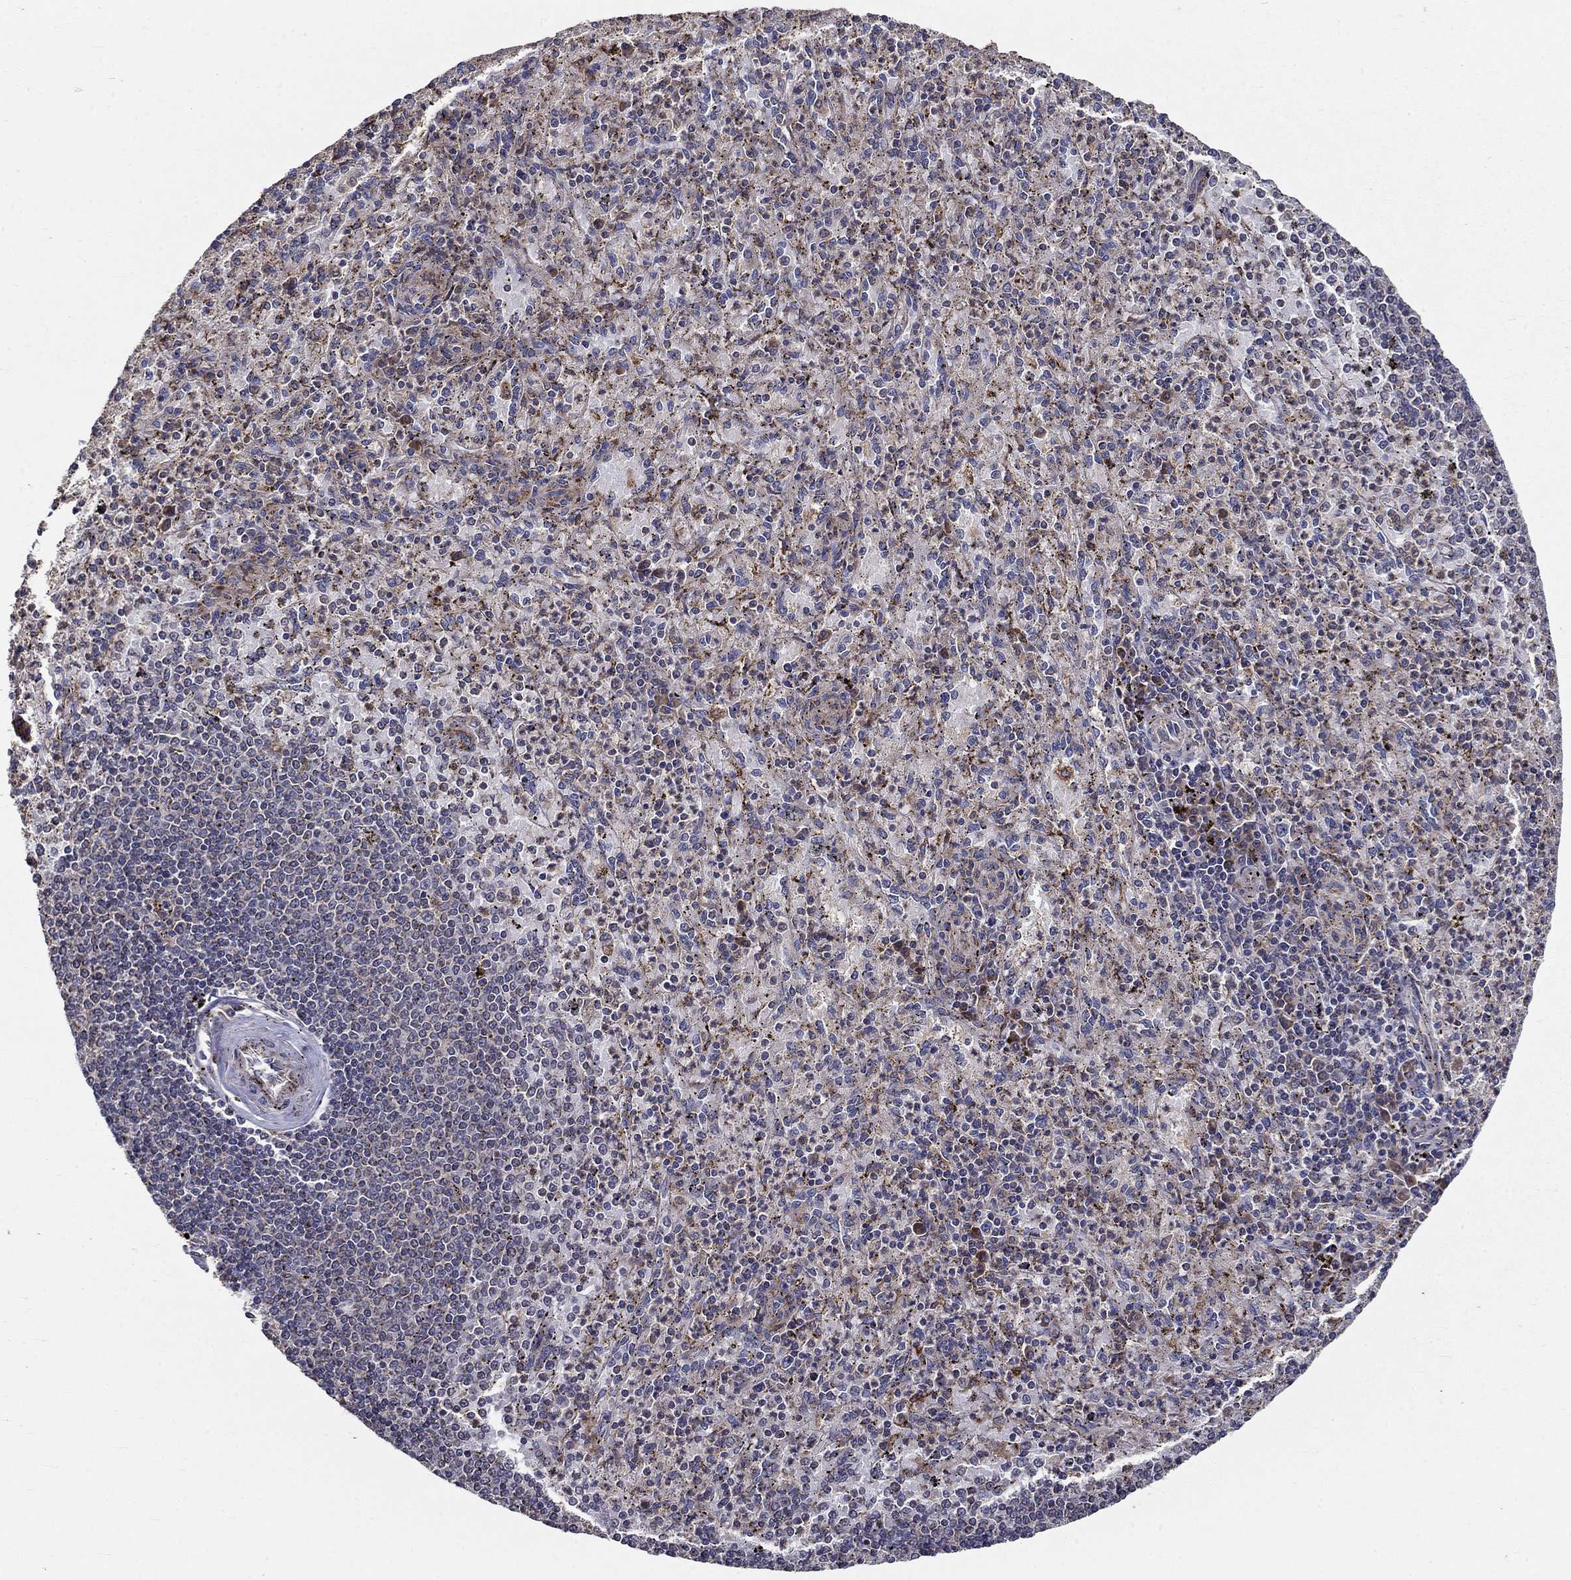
{"staining": {"intensity": "moderate", "quantity": "<25%", "location": "cytoplasmic/membranous"}, "tissue": "spleen", "cell_type": "Cells in red pulp", "image_type": "normal", "snomed": [{"axis": "morphology", "description": "Normal tissue, NOS"}, {"axis": "topography", "description": "Spleen"}], "caption": "IHC histopathology image of benign spleen stained for a protein (brown), which displays low levels of moderate cytoplasmic/membranous expression in about <25% of cells in red pulp.", "gene": "ALDH4A1", "patient": {"sex": "male", "age": 60}}